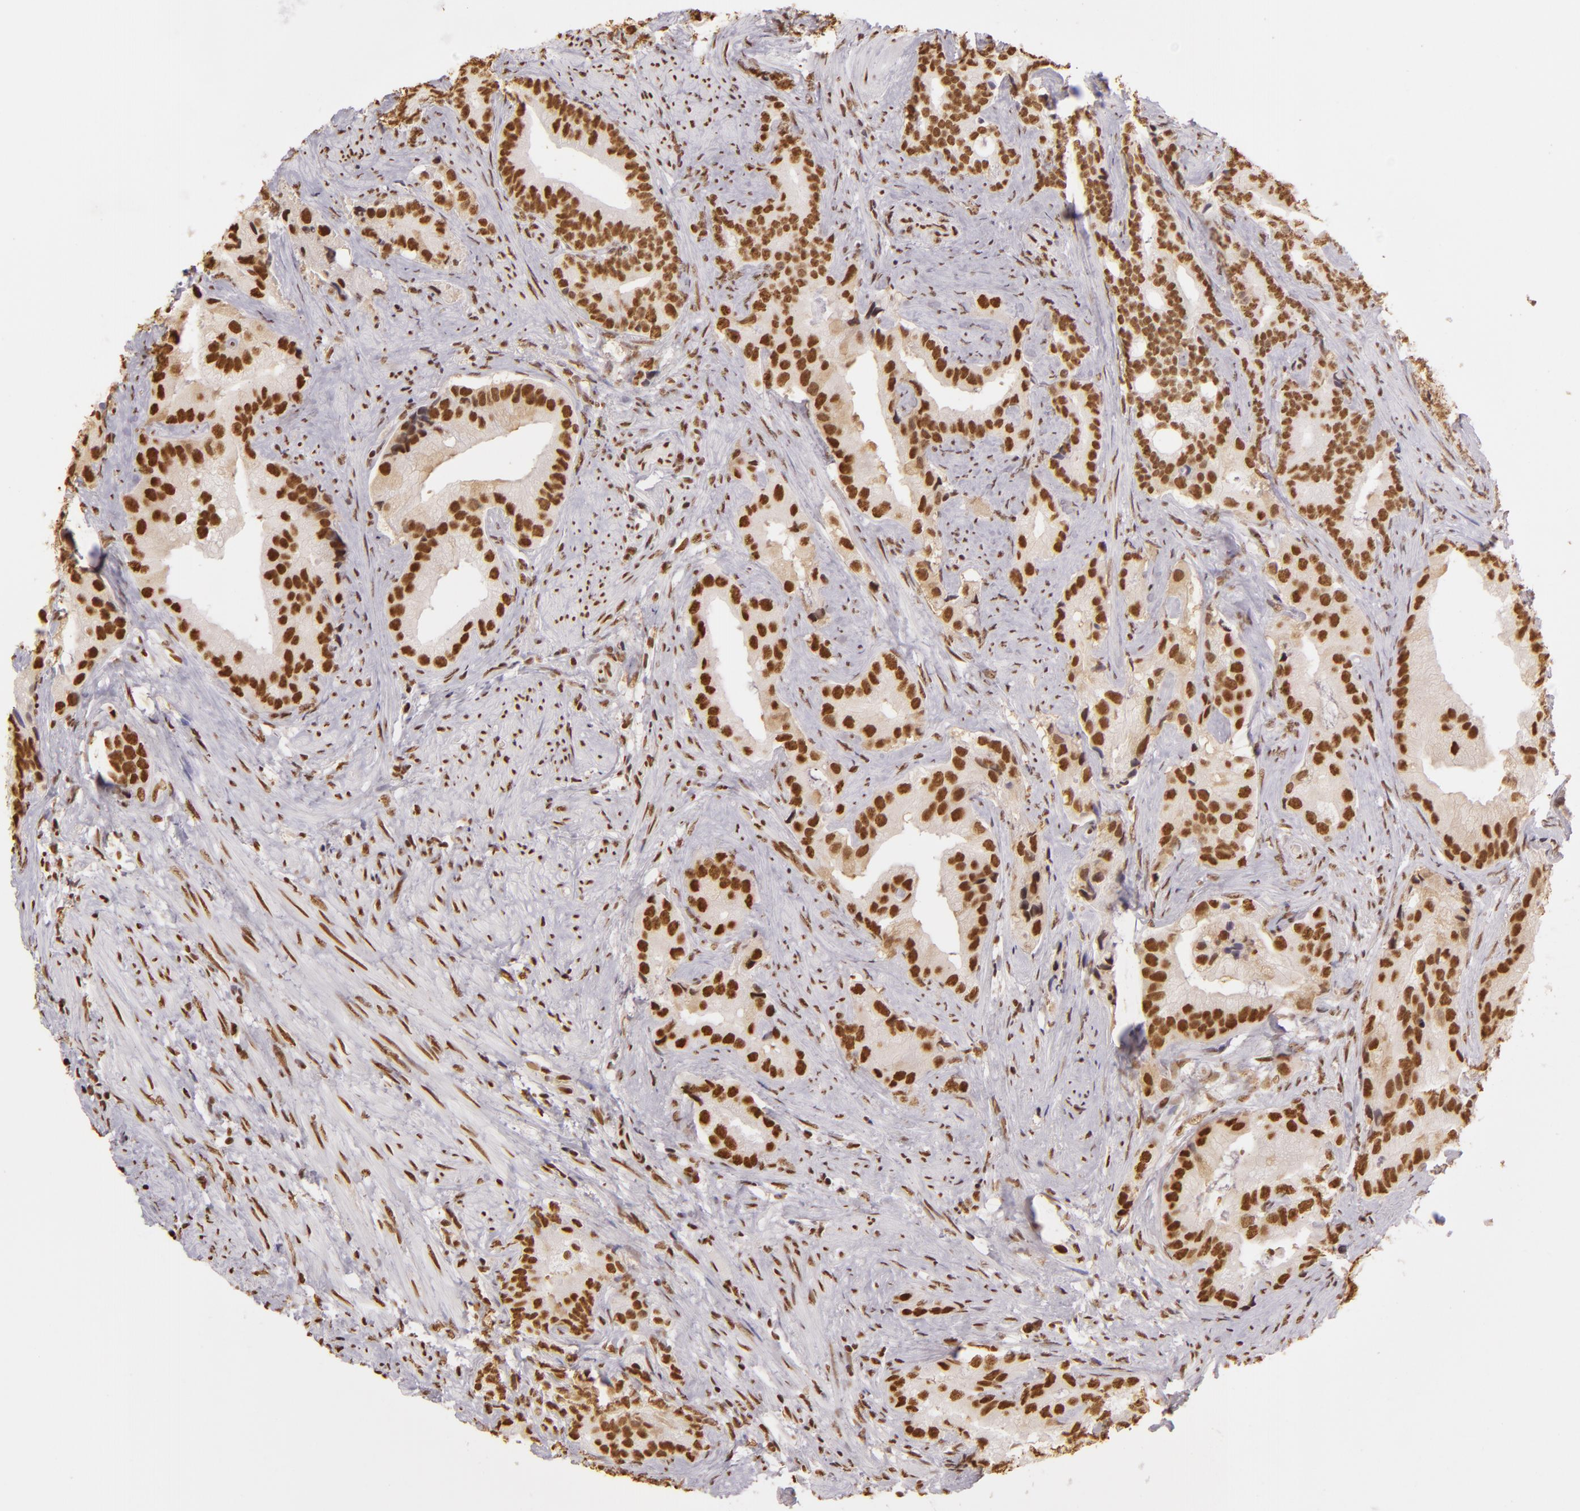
{"staining": {"intensity": "strong", "quantity": ">75%", "location": "nuclear"}, "tissue": "prostate cancer", "cell_type": "Tumor cells", "image_type": "cancer", "snomed": [{"axis": "morphology", "description": "Adenocarcinoma, Low grade"}, {"axis": "topography", "description": "Prostate"}], "caption": "Prostate cancer (adenocarcinoma (low-grade)) was stained to show a protein in brown. There is high levels of strong nuclear expression in about >75% of tumor cells.", "gene": "PAPOLA", "patient": {"sex": "male", "age": 71}}